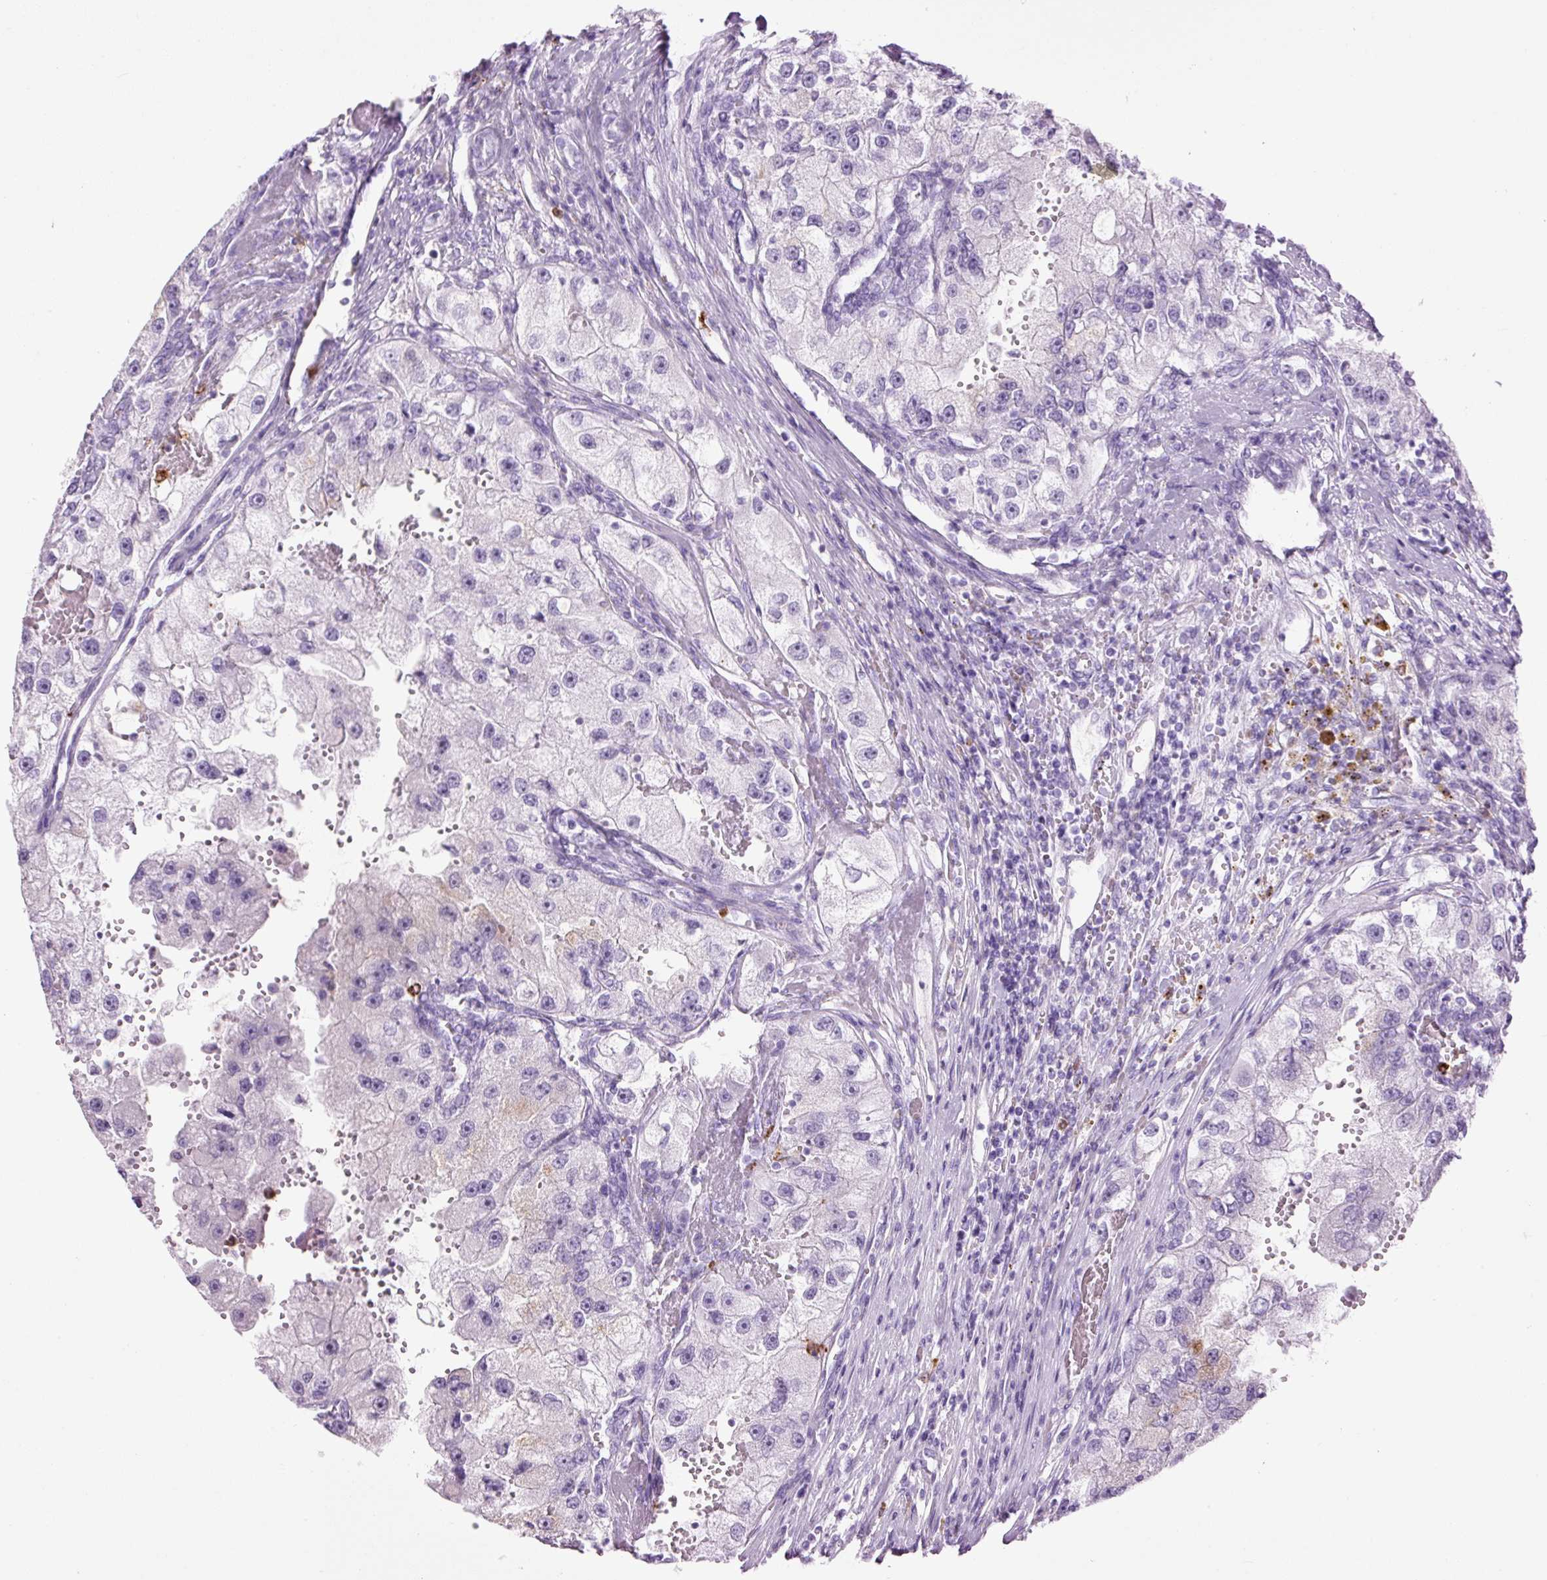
{"staining": {"intensity": "negative", "quantity": "none", "location": "none"}, "tissue": "renal cancer", "cell_type": "Tumor cells", "image_type": "cancer", "snomed": [{"axis": "morphology", "description": "Adenocarcinoma, NOS"}, {"axis": "topography", "description": "Kidney"}], "caption": "Immunohistochemical staining of renal cancer displays no significant staining in tumor cells.", "gene": "LYZ", "patient": {"sex": "male", "age": 63}}